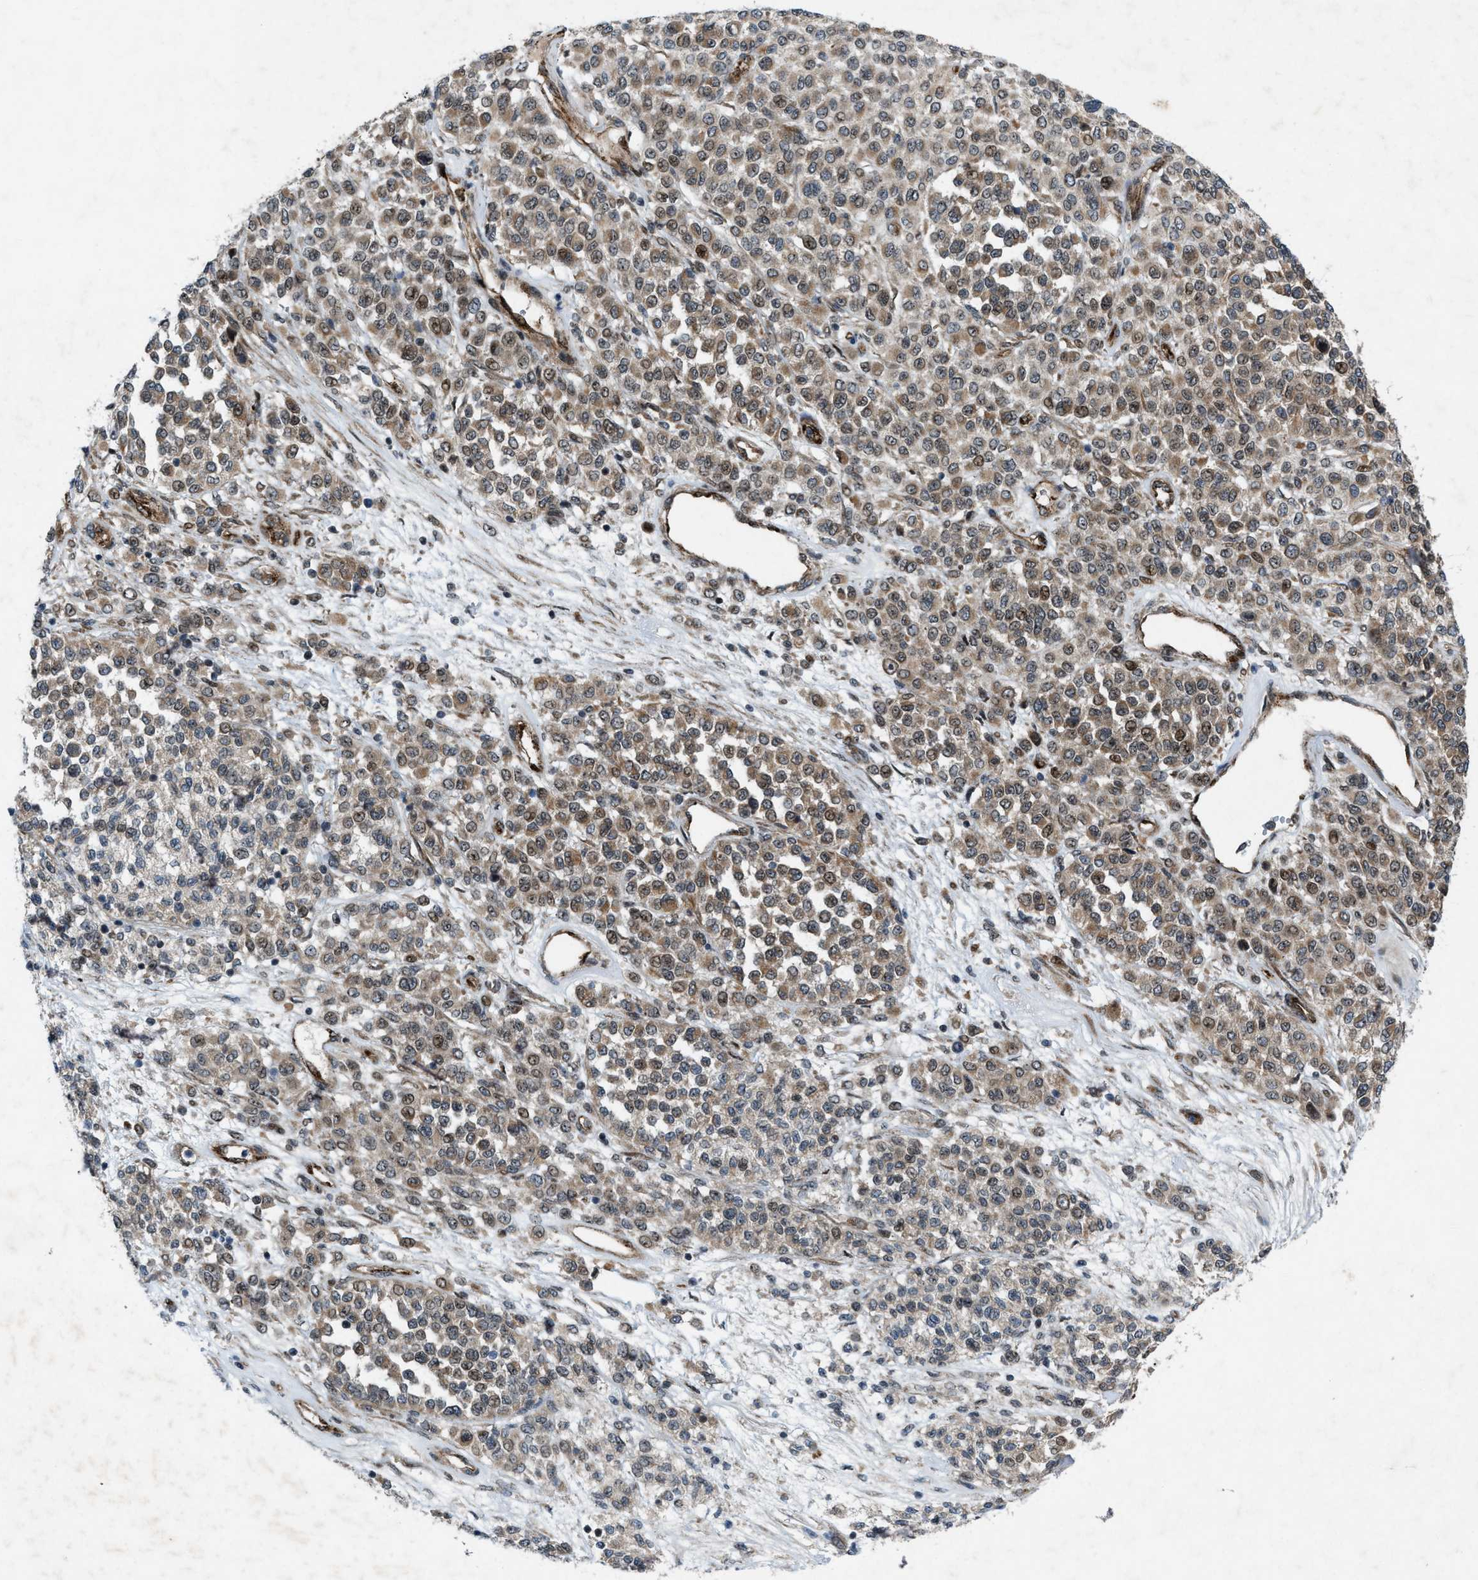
{"staining": {"intensity": "weak", "quantity": ">75%", "location": "cytoplasmic/membranous"}, "tissue": "melanoma", "cell_type": "Tumor cells", "image_type": "cancer", "snomed": [{"axis": "morphology", "description": "Malignant melanoma, Metastatic site"}, {"axis": "topography", "description": "Pancreas"}], "caption": "This is an image of IHC staining of malignant melanoma (metastatic site), which shows weak positivity in the cytoplasmic/membranous of tumor cells.", "gene": "URGCP", "patient": {"sex": "female", "age": 30}}